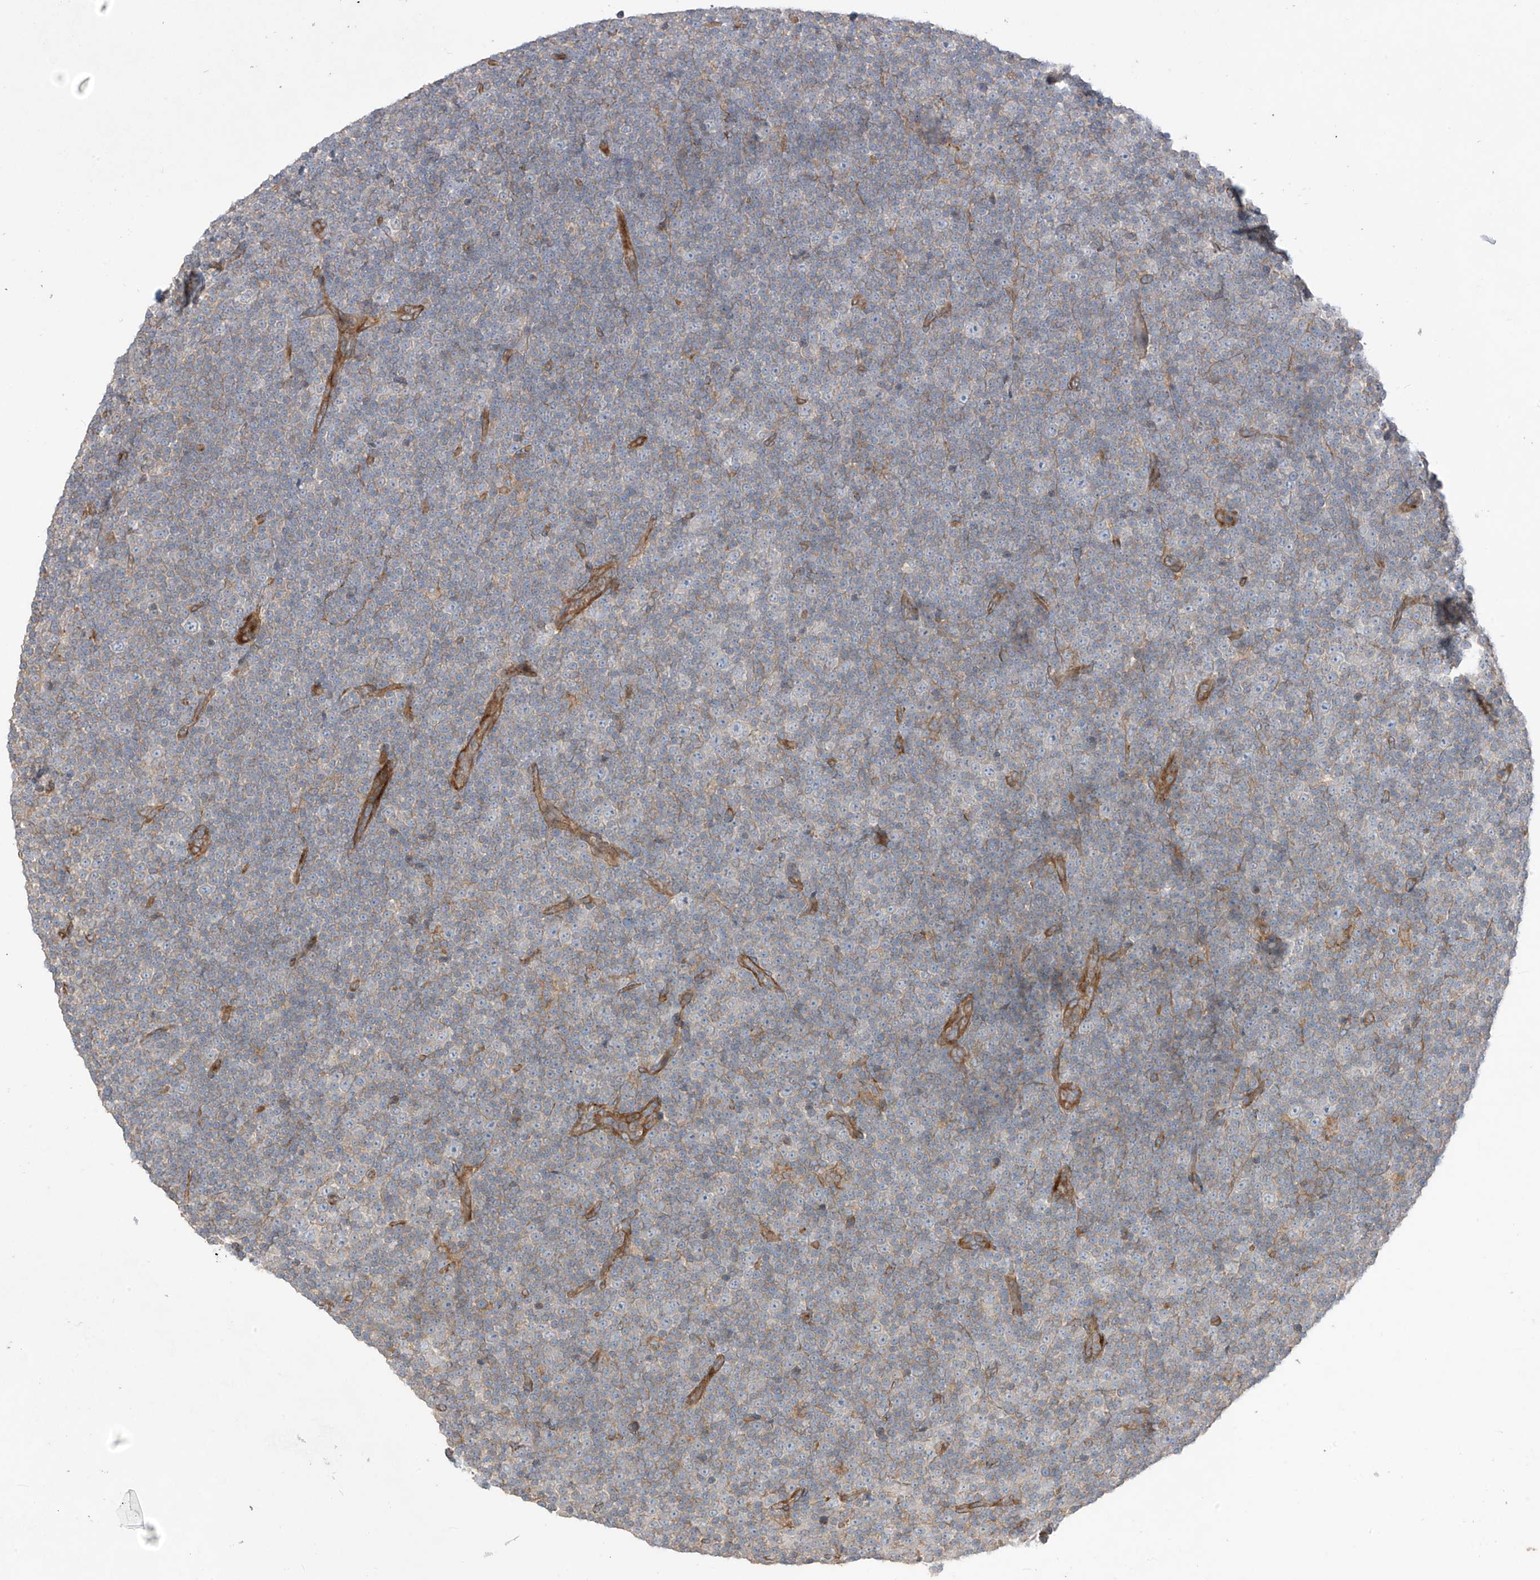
{"staining": {"intensity": "weak", "quantity": "<25%", "location": "cytoplasmic/membranous"}, "tissue": "lymphoma", "cell_type": "Tumor cells", "image_type": "cancer", "snomed": [{"axis": "morphology", "description": "Malignant lymphoma, non-Hodgkin's type, Low grade"}, {"axis": "topography", "description": "Lymph node"}], "caption": "The immunohistochemistry micrograph has no significant expression in tumor cells of malignant lymphoma, non-Hodgkin's type (low-grade) tissue.", "gene": "TRMU", "patient": {"sex": "female", "age": 67}}